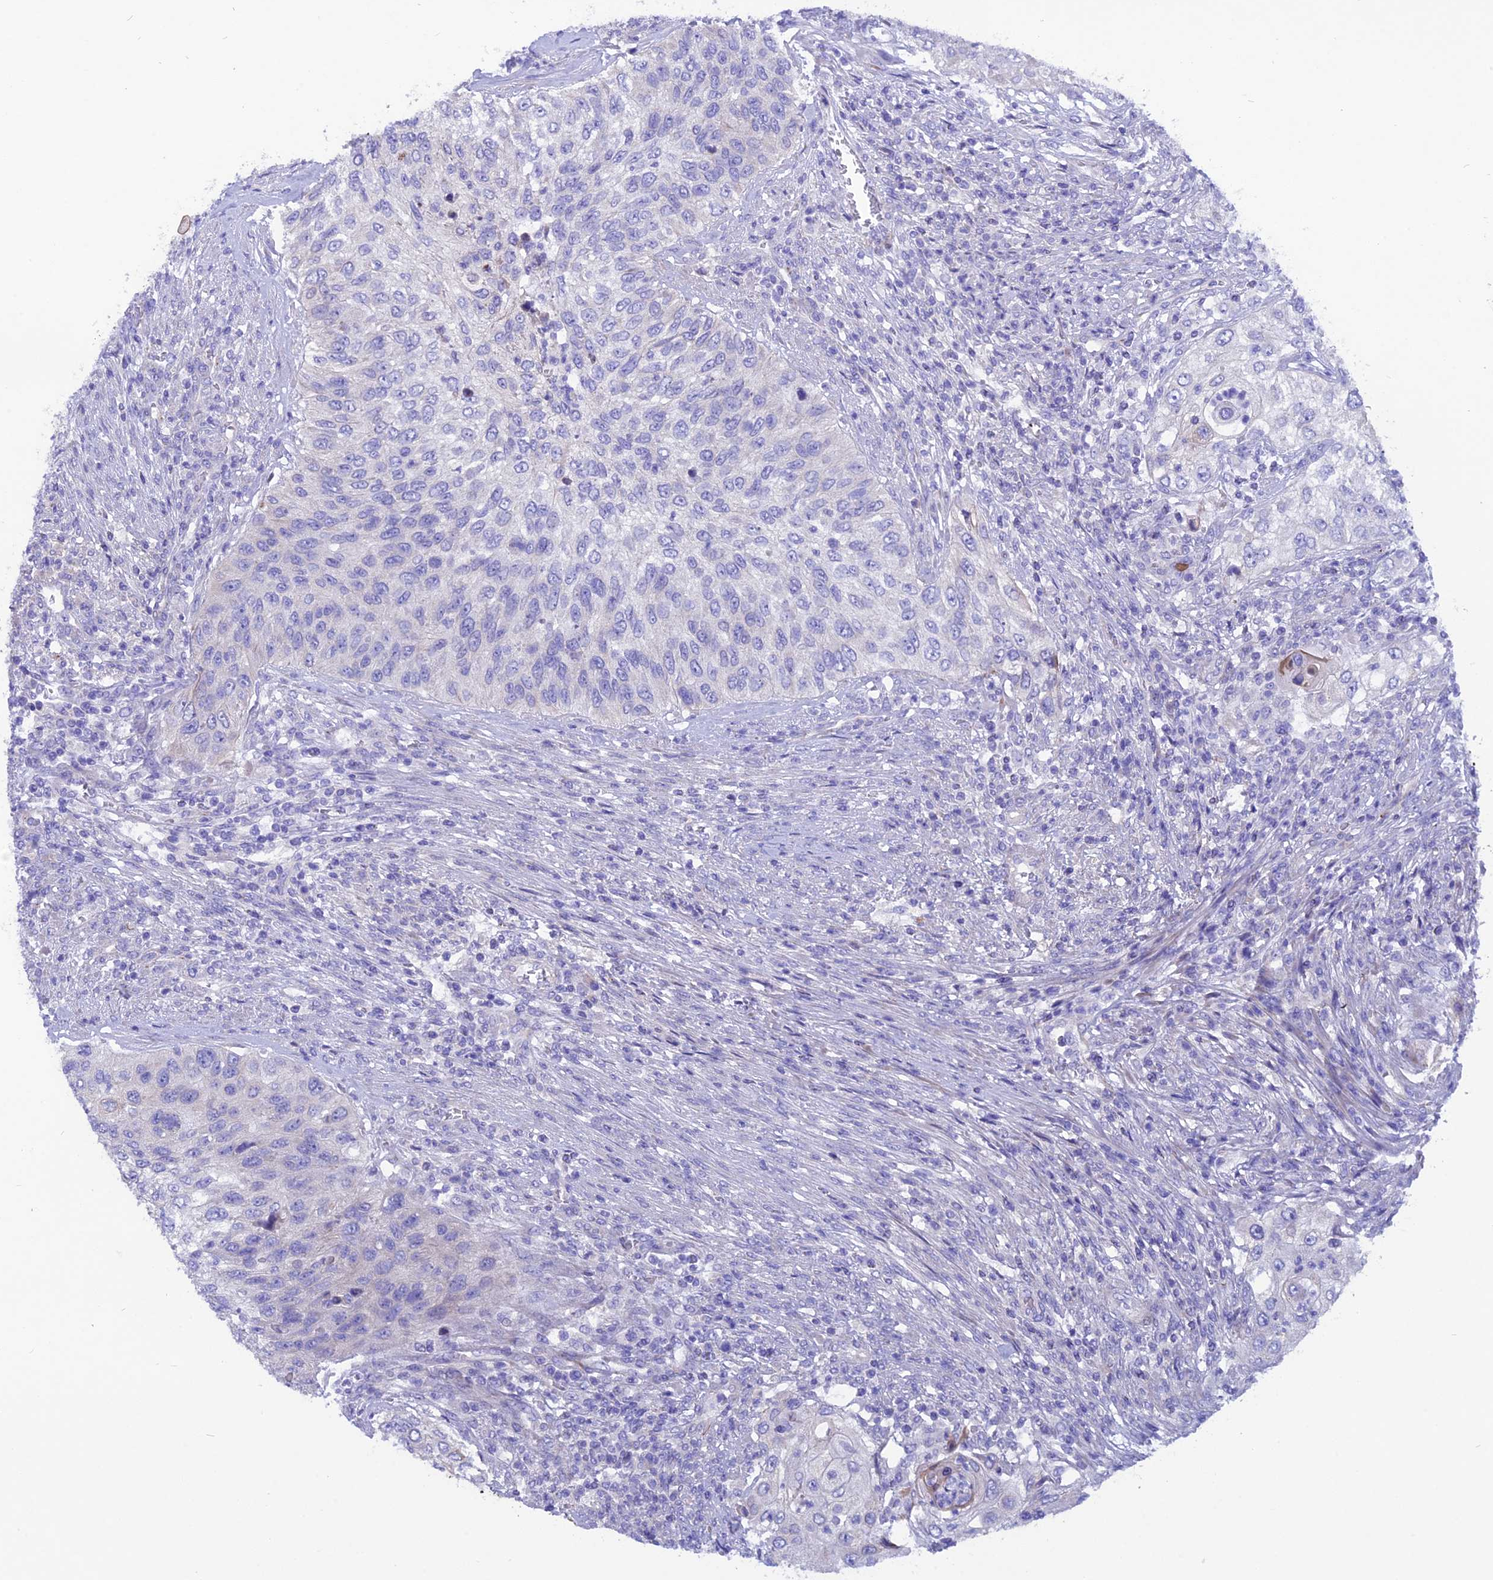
{"staining": {"intensity": "negative", "quantity": "none", "location": "none"}, "tissue": "urothelial cancer", "cell_type": "Tumor cells", "image_type": "cancer", "snomed": [{"axis": "morphology", "description": "Urothelial carcinoma, High grade"}, {"axis": "topography", "description": "Urinary bladder"}], "caption": "IHC histopathology image of neoplastic tissue: human urothelial carcinoma (high-grade) stained with DAB displays no significant protein staining in tumor cells.", "gene": "TMEM138", "patient": {"sex": "female", "age": 60}}